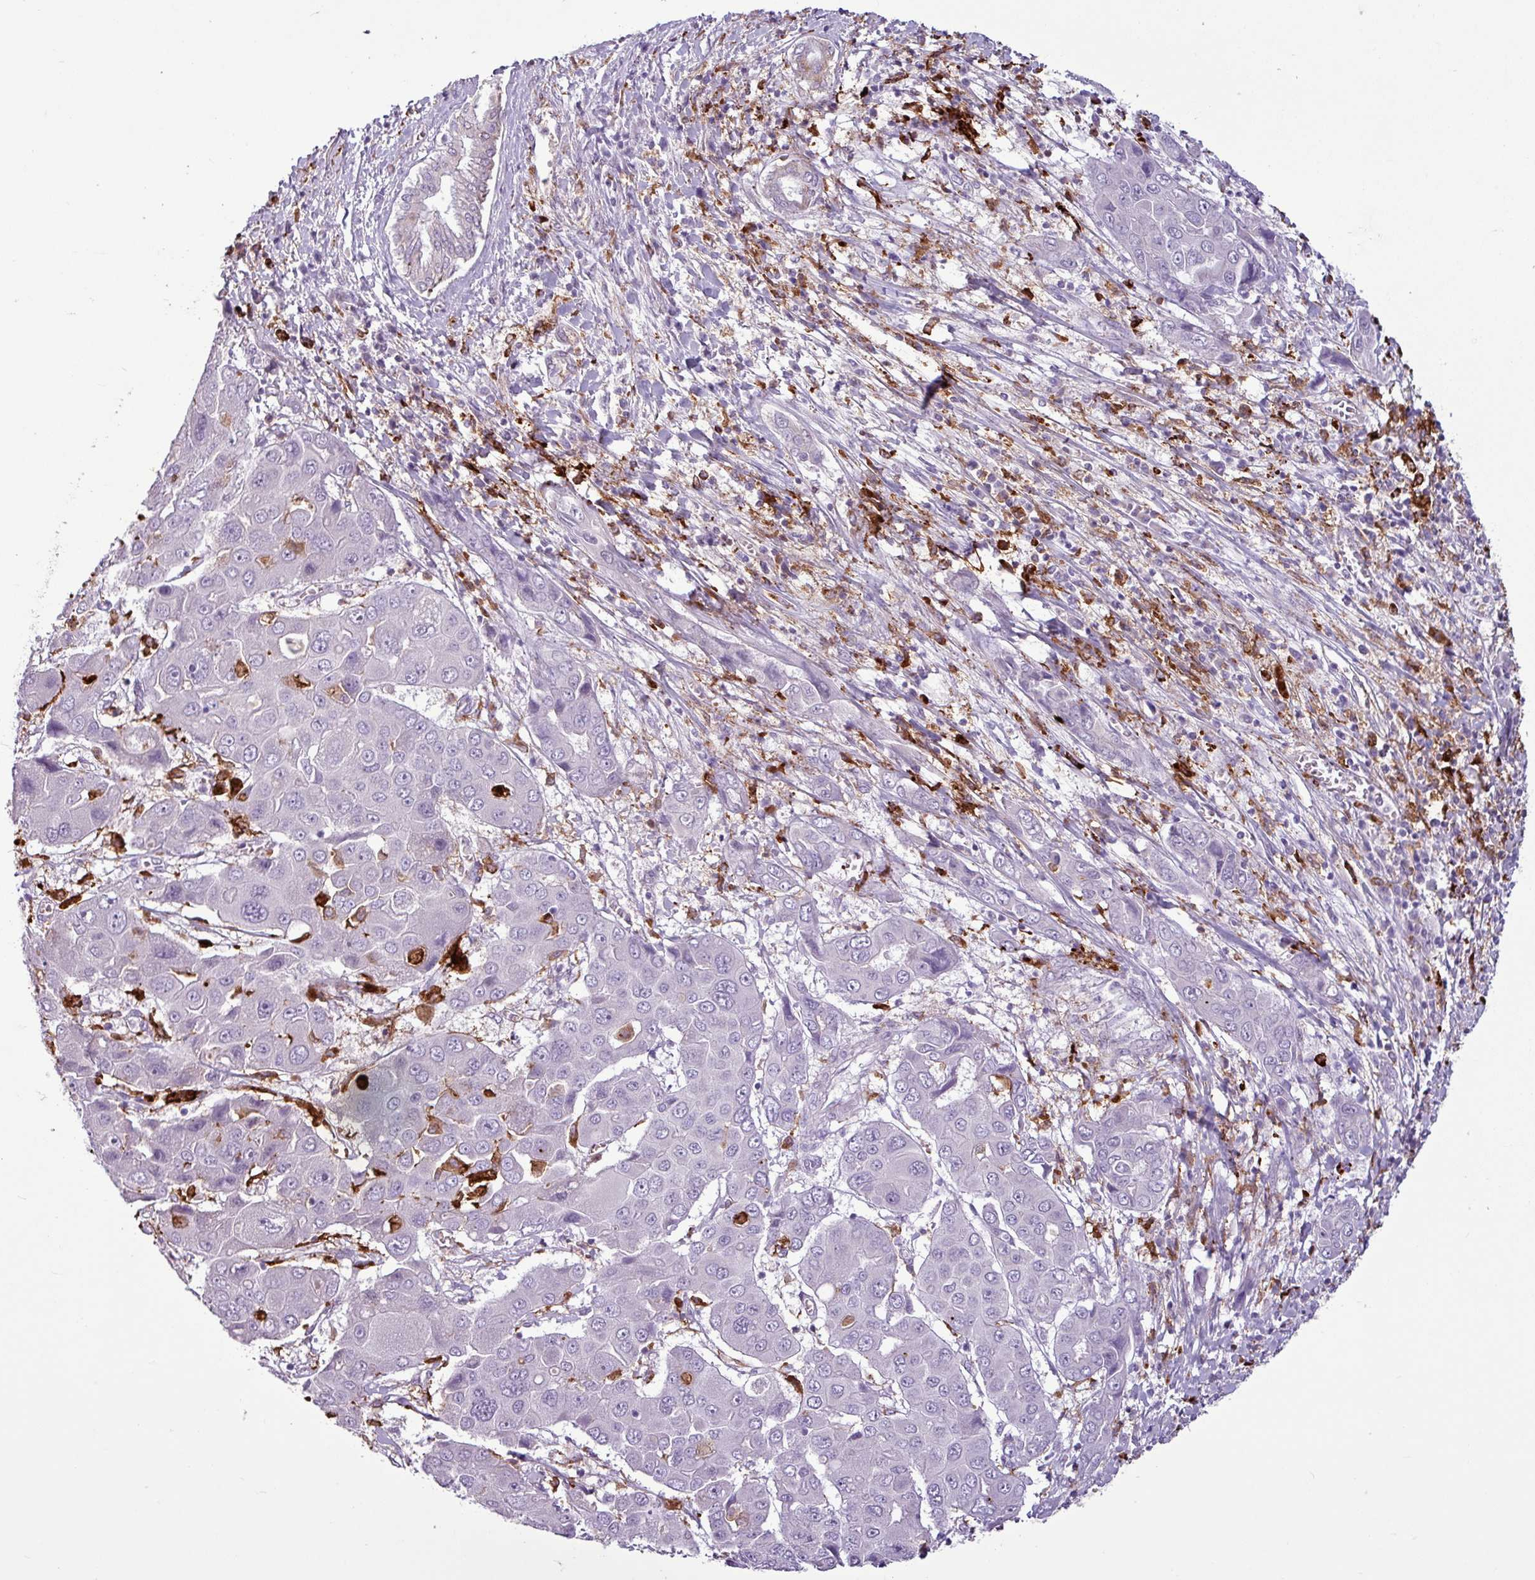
{"staining": {"intensity": "negative", "quantity": "none", "location": "none"}, "tissue": "liver cancer", "cell_type": "Tumor cells", "image_type": "cancer", "snomed": [{"axis": "morphology", "description": "Cholangiocarcinoma"}, {"axis": "topography", "description": "Liver"}], "caption": "This is an IHC image of liver cancer. There is no expression in tumor cells.", "gene": "C9orf24", "patient": {"sex": "male", "age": 67}}